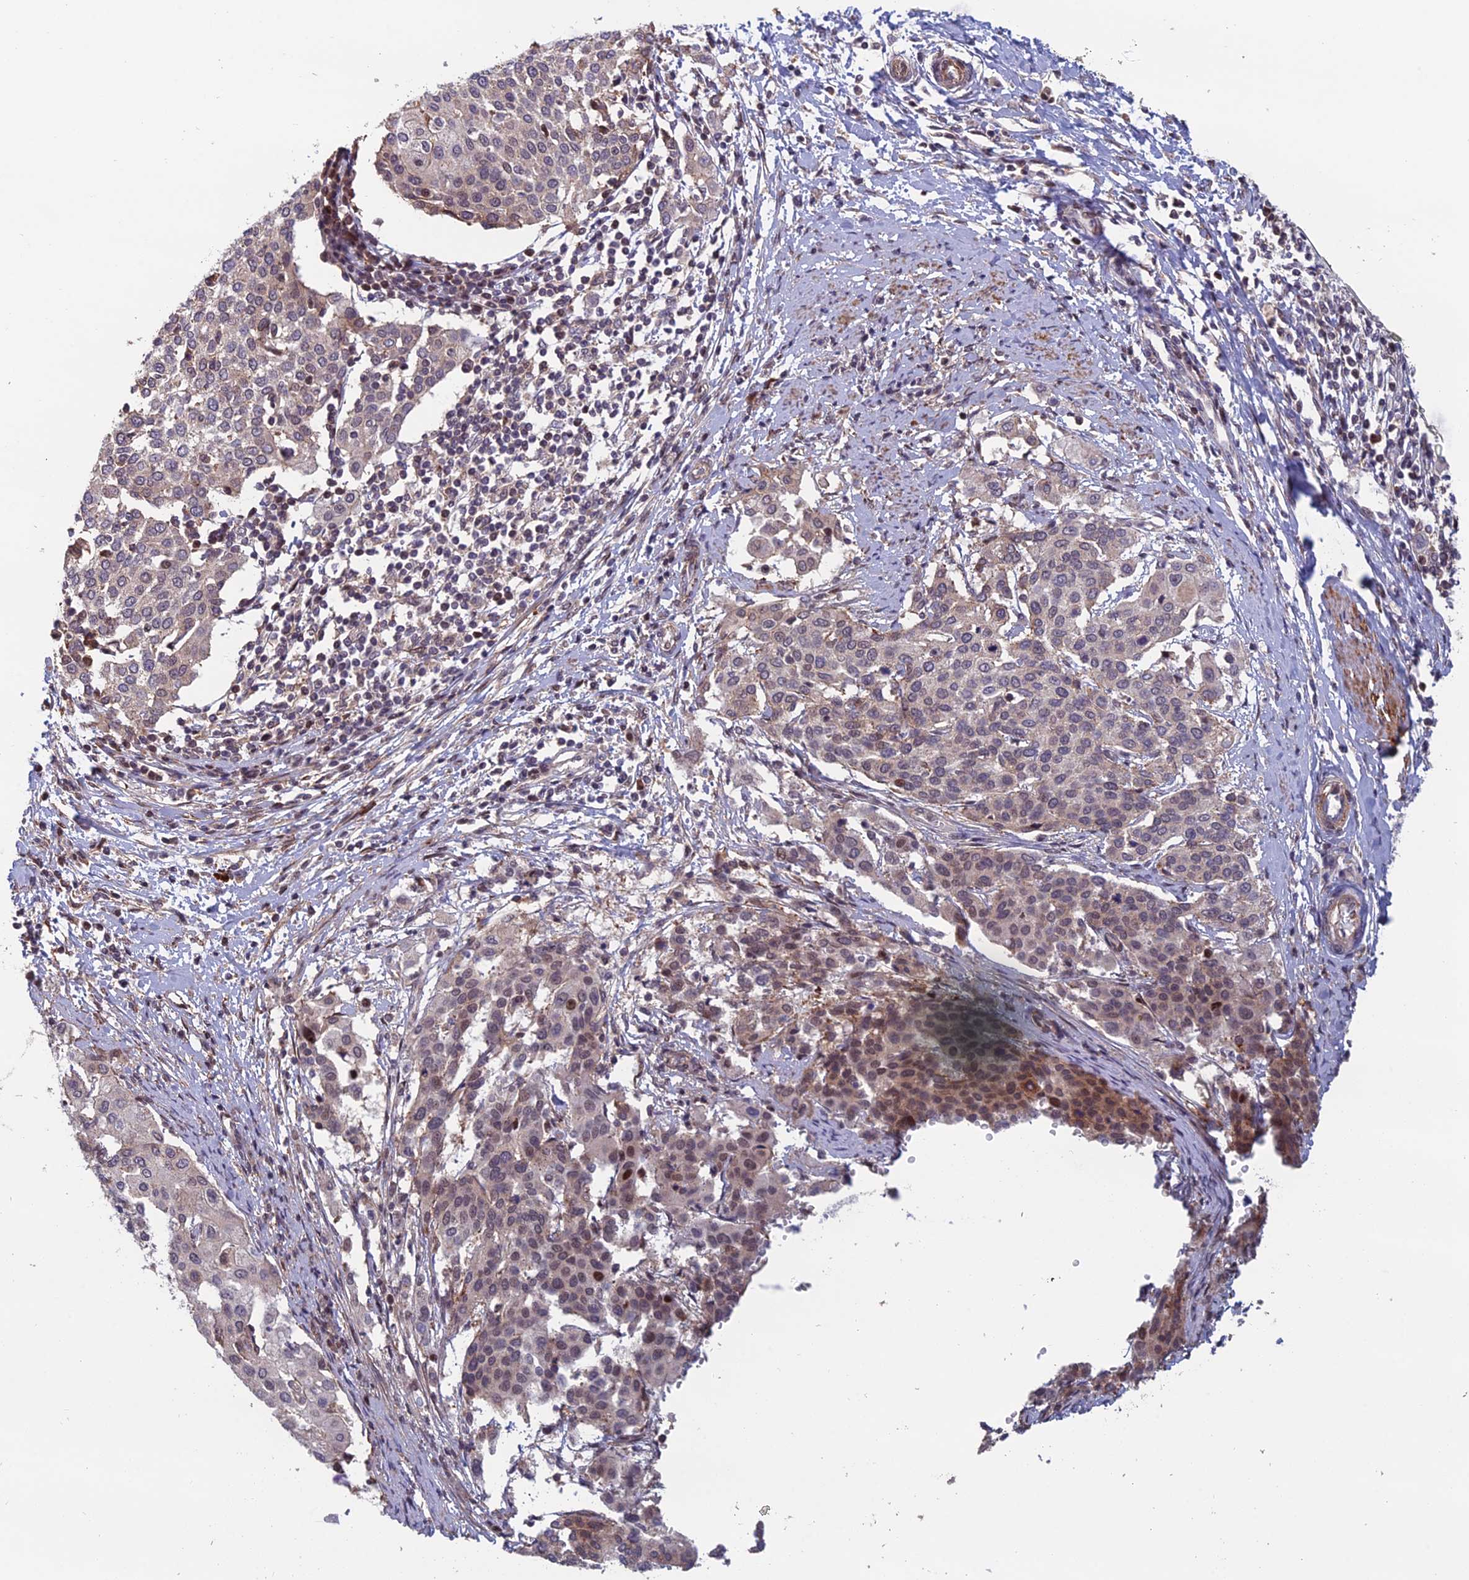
{"staining": {"intensity": "moderate", "quantity": "<25%", "location": "nuclear"}, "tissue": "cervical cancer", "cell_type": "Tumor cells", "image_type": "cancer", "snomed": [{"axis": "morphology", "description": "Squamous cell carcinoma, NOS"}, {"axis": "topography", "description": "Cervix"}], "caption": "Moderate nuclear protein staining is identified in about <25% of tumor cells in cervical cancer (squamous cell carcinoma).", "gene": "CCDC183", "patient": {"sex": "female", "age": 44}}